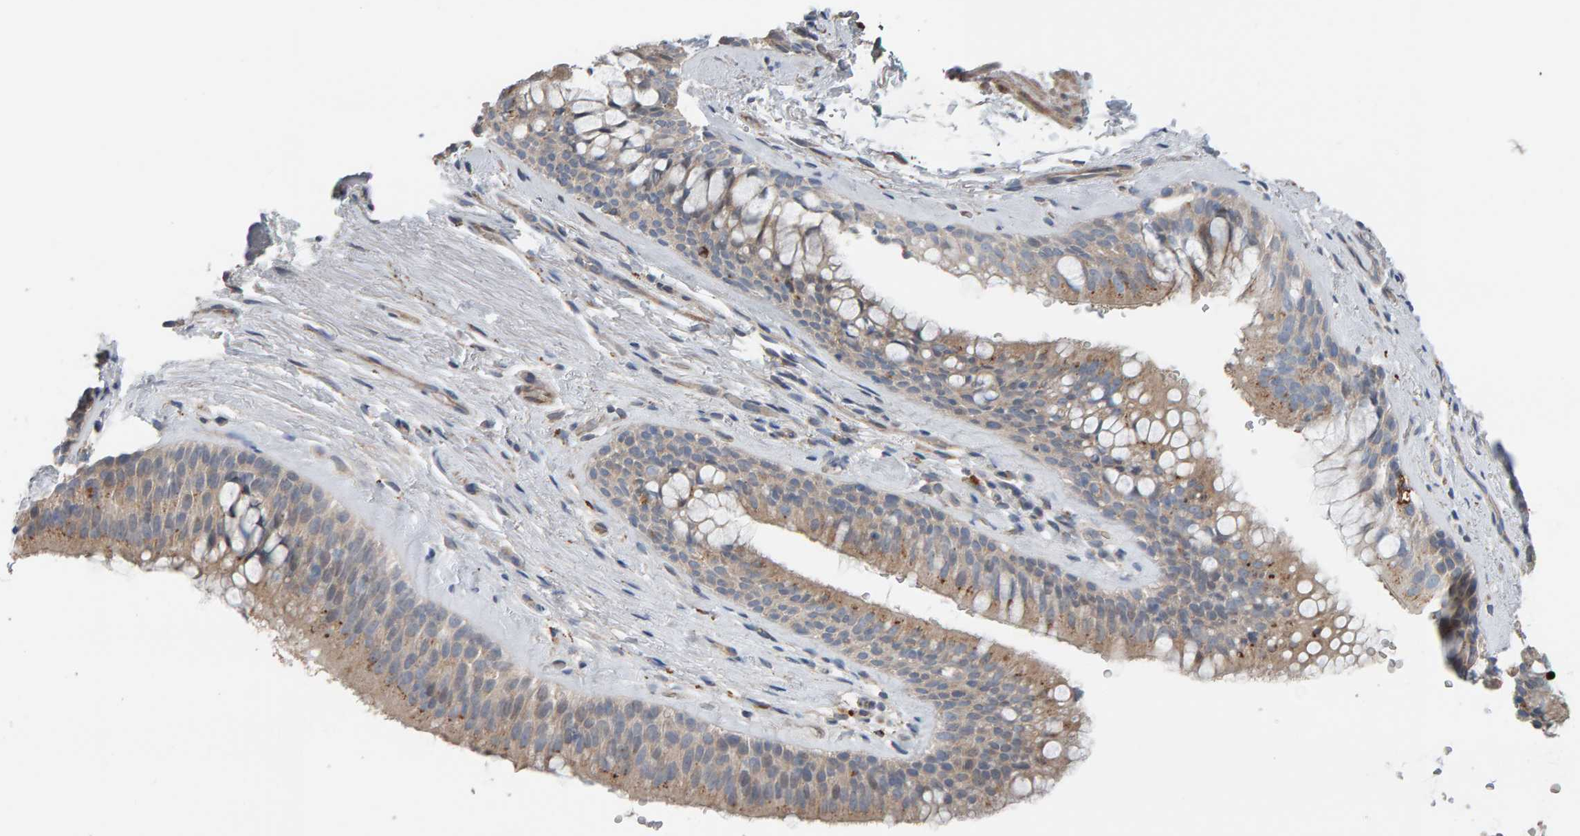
{"staining": {"intensity": "weak", "quantity": ">75%", "location": "cytoplasmic/membranous"}, "tissue": "bronchus", "cell_type": "Respiratory epithelial cells", "image_type": "normal", "snomed": [{"axis": "morphology", "description": "Normal tissue, NOS"}, {"axis": "topography", "description": "Cartilage tissue"}, {"axis": "topography", "description": "Bronchus"}], "caption": "An image of bronchus stained for a protein displays weak cytoplasmic/membranous brown staining in respiratory epithelial cells. The staining is performed using DAB brown chromogen to label protein expression. The nuclei are counter-stained blue using hematoxylin.", "gene": "IPPK", "patient": {"sex": "female", "age": 53}}